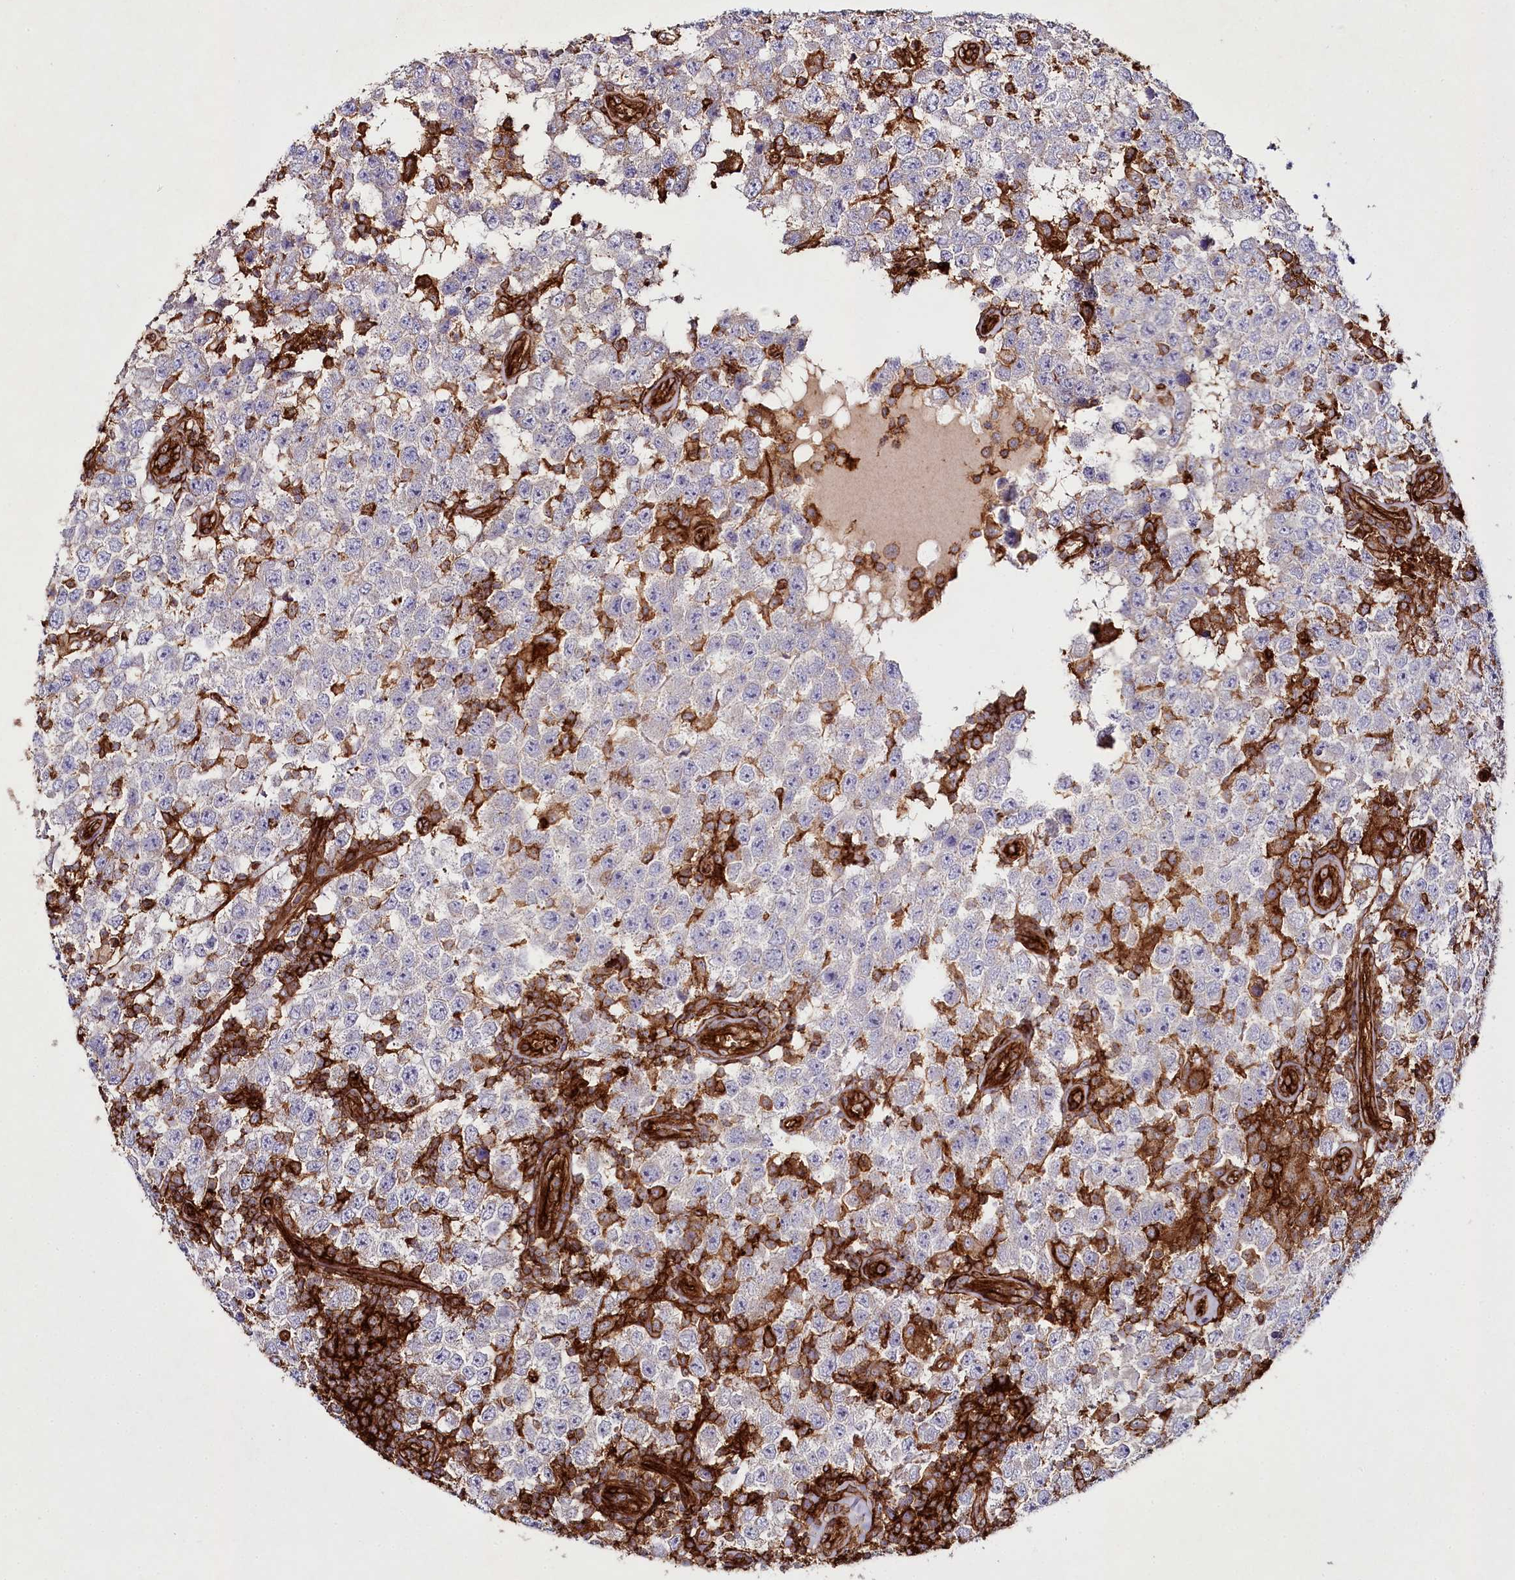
{"staining": {"intensity": "negative", "quantity": "none", "location": "none"}, "tissue": "testis cancer", "cell_type": "Tumor cells", "image_type": "cancer", "snomed": [{"axis": "morphology", "description": "Normal tissue, NOS"}, {"axis": "morphology", "description": "Urothelial carcinoma, High grade"}, {"axis": "morphology", "description": "Seminoma, NOS"}, {"axis": "morphology", "description": "Carcinoma, Embryonal, NOS"}, {"axis": "topography", "description": "Urinary bladder"}, {"axis": "topography", "description": "Testis"}], "caption": "Tumor cells show no significant staining in testis cancer (seminoma).", "gene": "RBP5", "patient": {"sex": "male", "age": 41}}